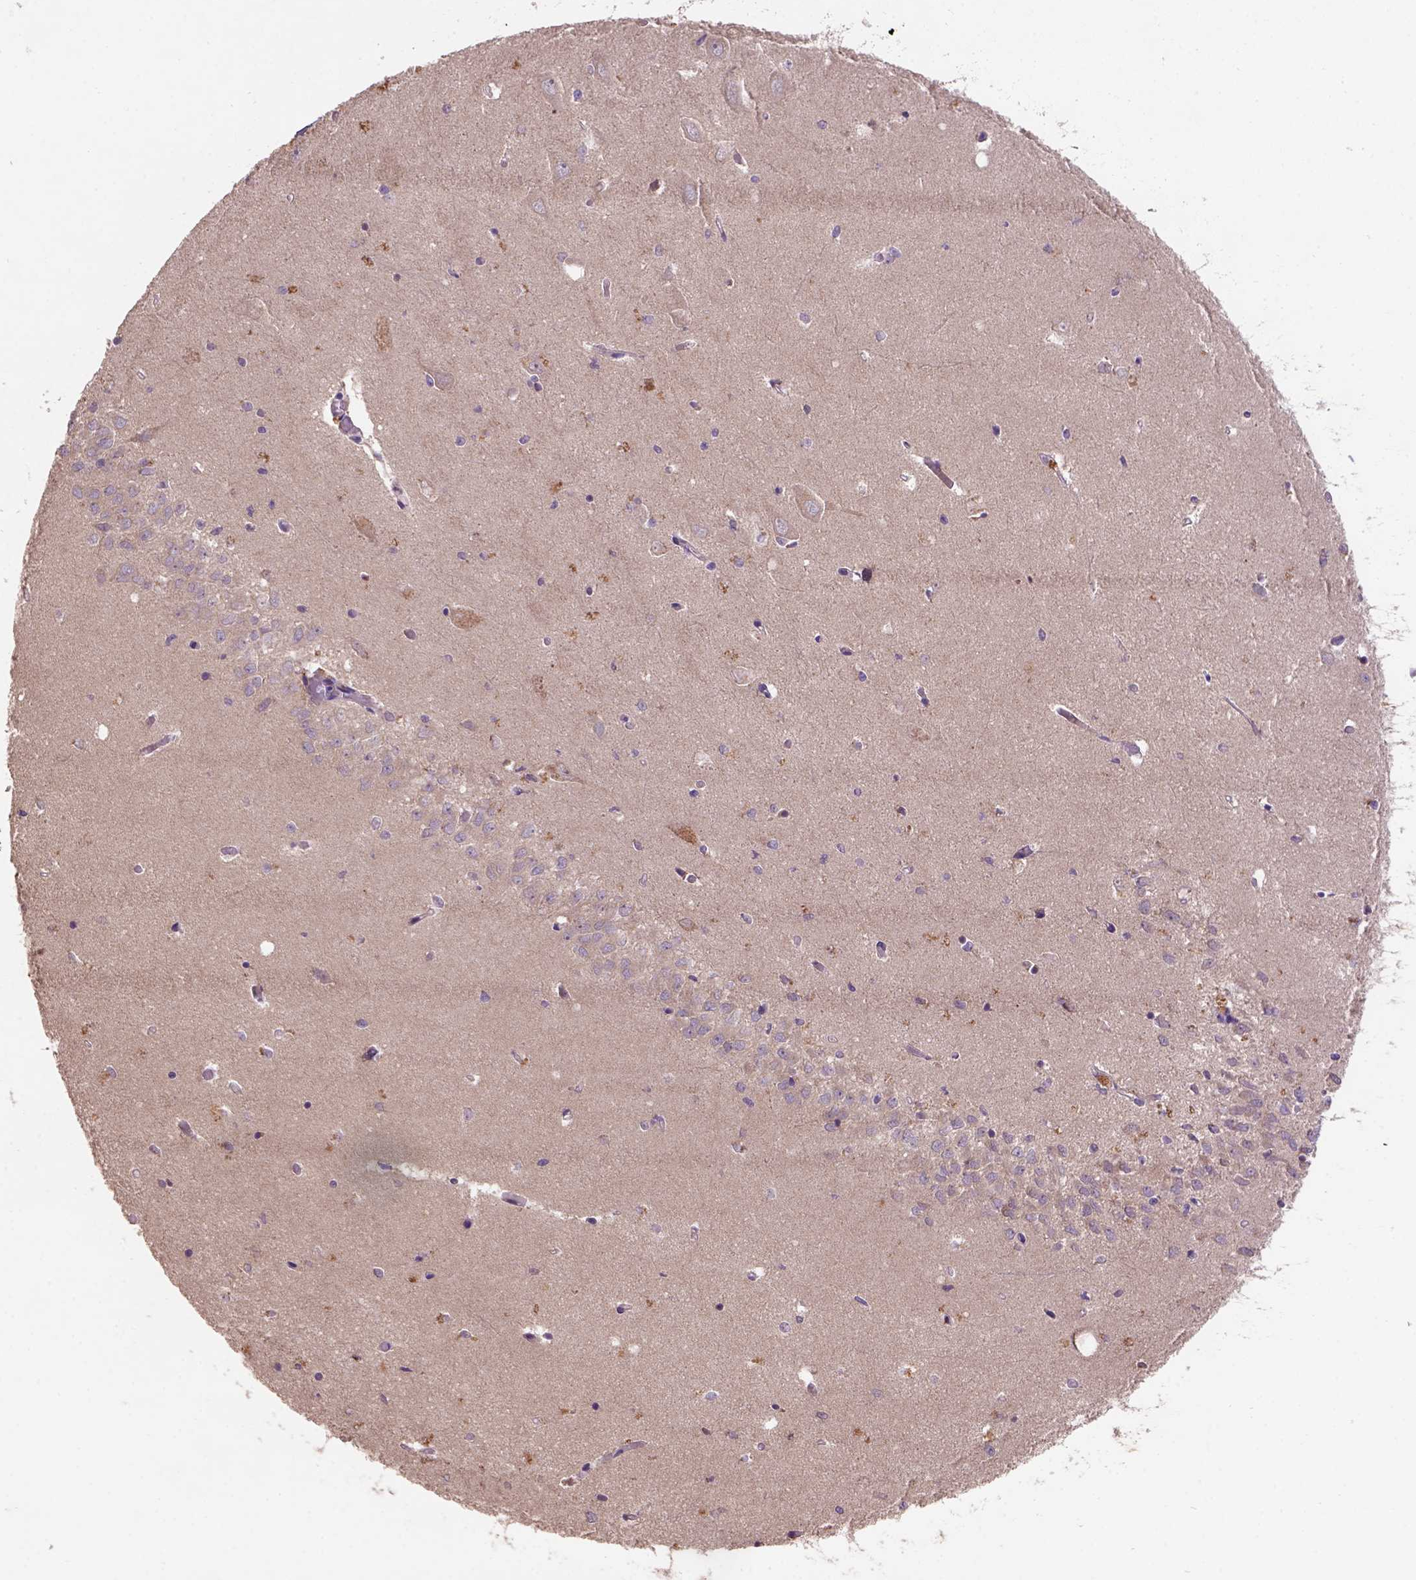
{"staining": {"intensity": "negative", "quantity": "none", "location": "none"}, "tissue": "hippocampus", "cell_type": "Glial cells", "image_type": "normal", "snomed": [{"axis": "morphology", "description": "Normal tissue, NOS"}, {"axis": "topography", "description": "Hippocampus"}], "caption": "Immunohistochemistry micrograph of normal hippocampus: human hippocampus stained with DAB demonstrates no significant protein staining in glial cells.", "gene": "KBTBD8", "patient": {"sex": "female", "age": 64}}